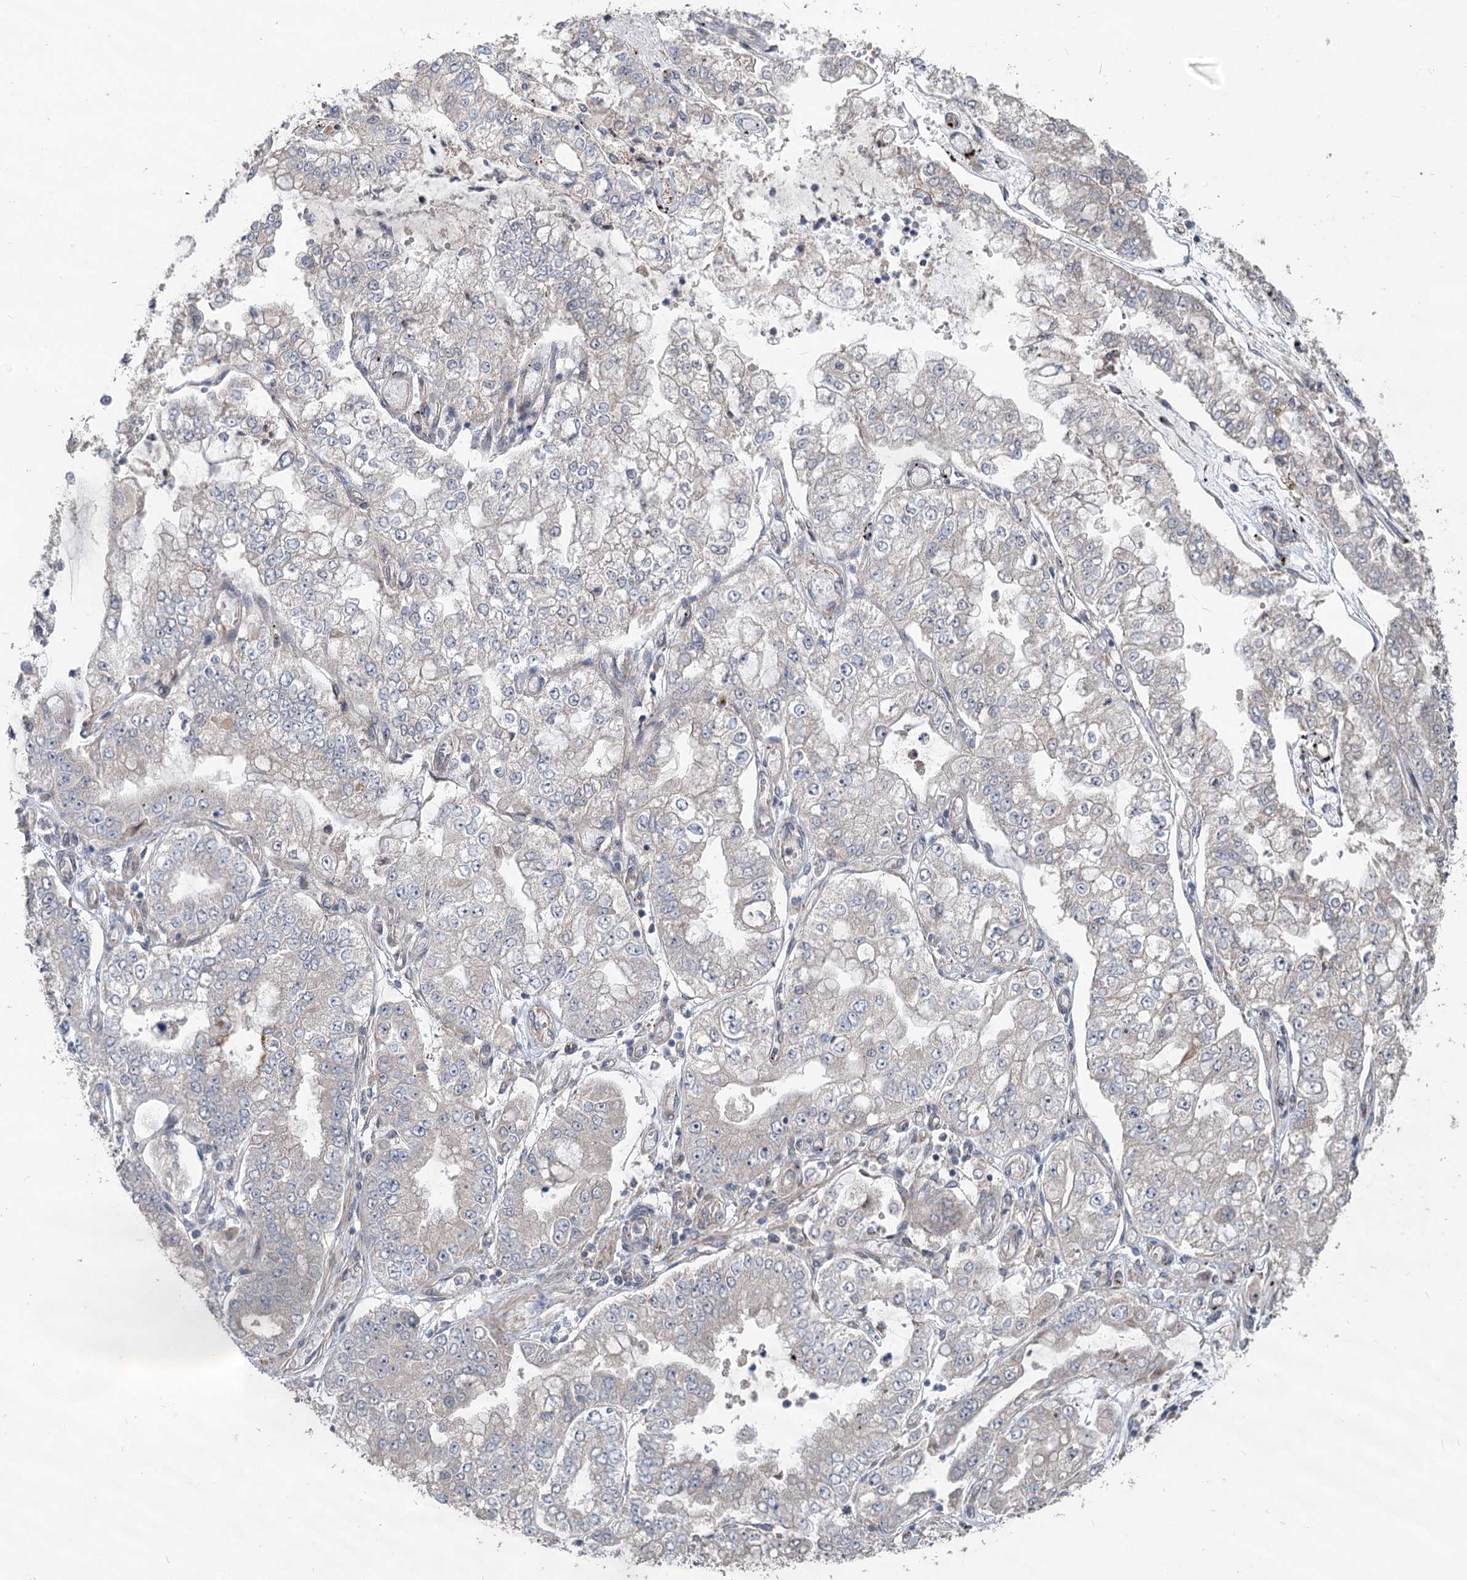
{"staining": {"intensity": "negative", "quantity": "none", "location": "none"}, "tissue": "stomach cancer", "cell_type": "Tumor cells", "image_type": "cancer", "snomed": [{"axis": "morphology", "description": "Adenocarcinoma, NOS"}, {"axis": "topography", "description": "Stomach"}], "caption": "The immunohistochemistry (IHC) photomicrograph has no significant positivity in tumor cells of stomach adenocarcinoma tissue.", "gene": "RIN2", "patient": {"sex": "male", "age": 76}}